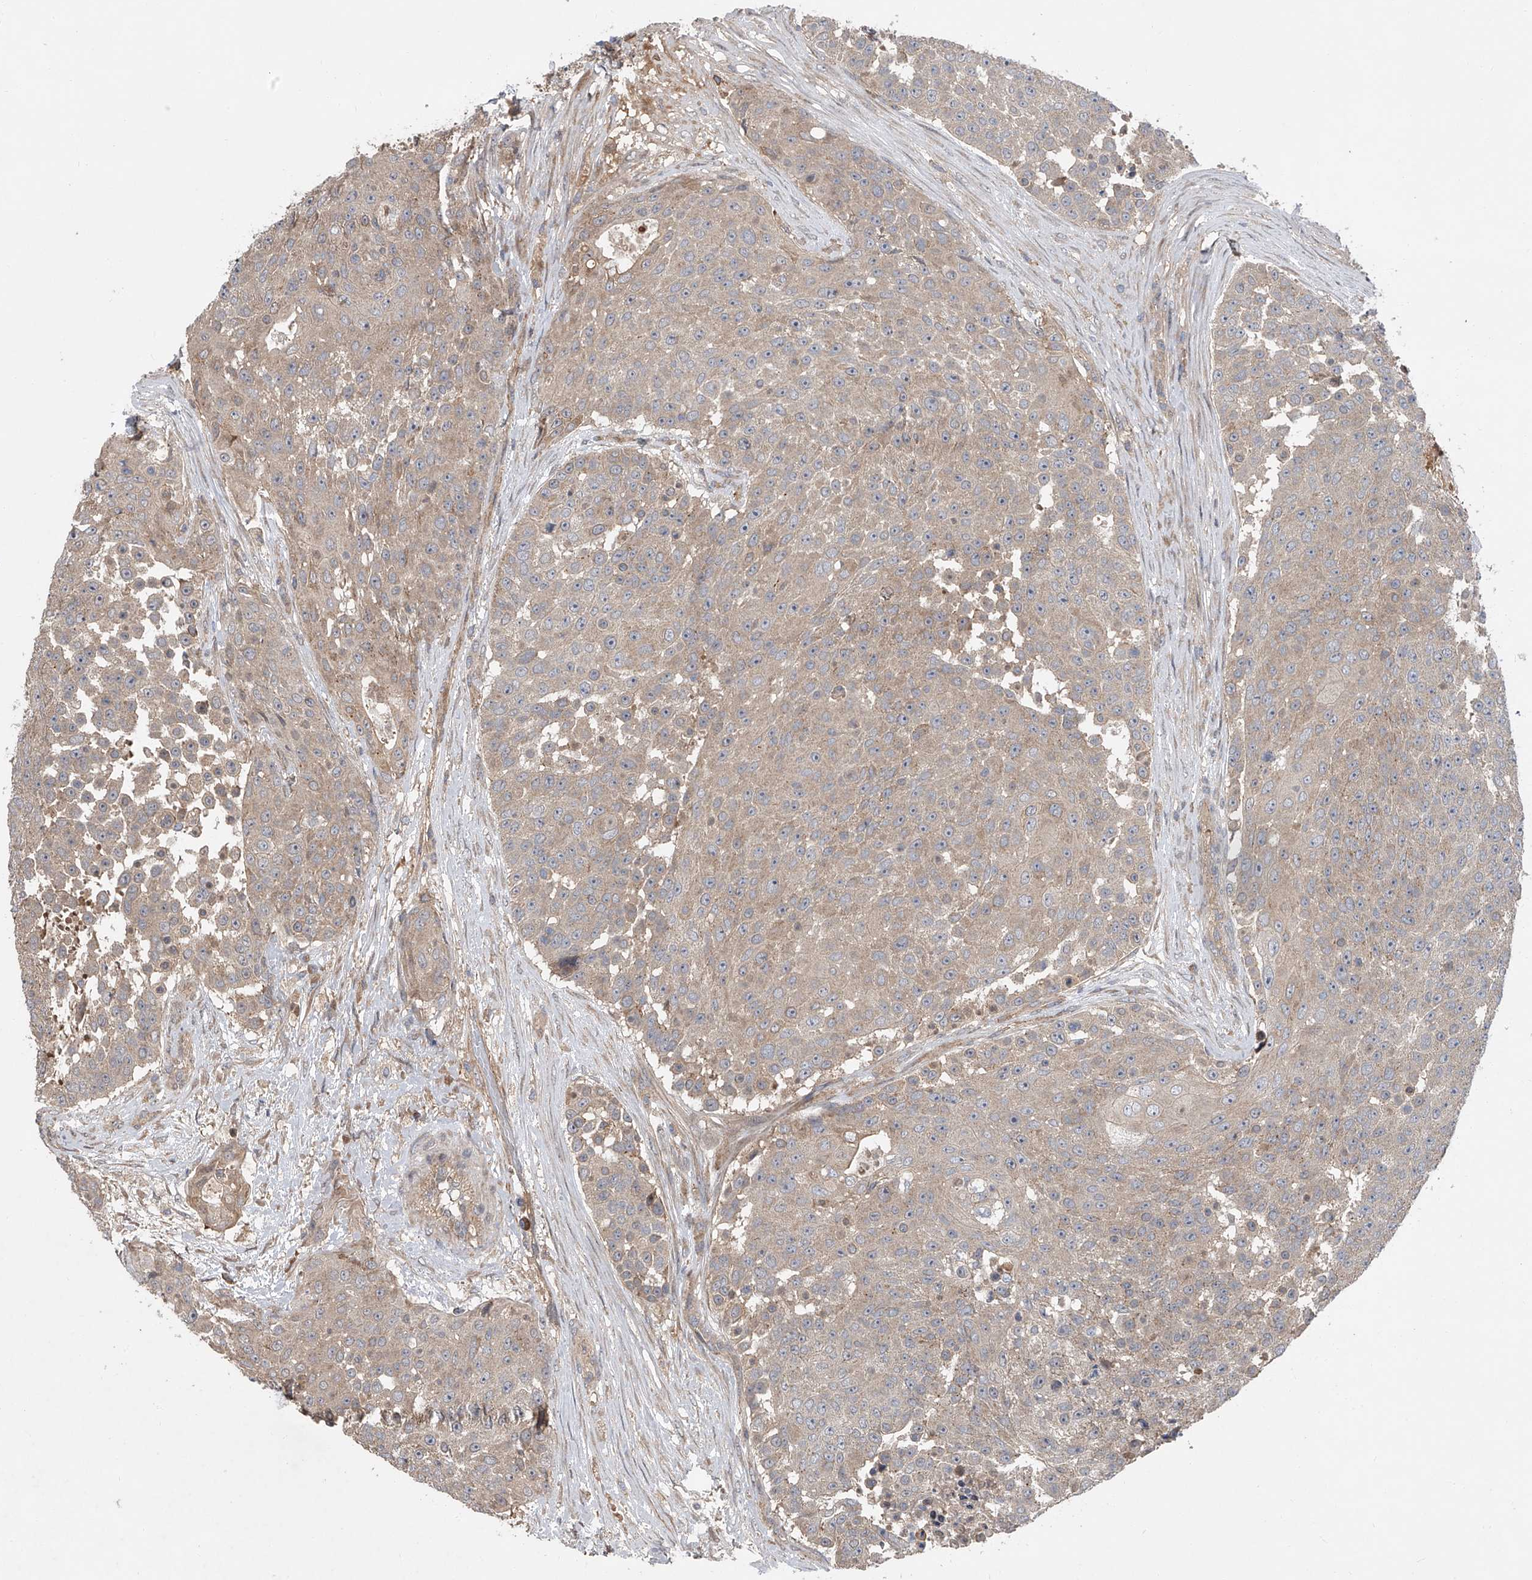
{"staining": {"intensity": "weak", "quantity": "25%-75%", "location": "cytoplasmic/membranous"}, "tissue": "urothelial cancer", "cell_type": "Tumor cells", "image_type": "cancer", "snomed": [{"axis": "morphology", "description": "Urothelial carcinoma, High grade"}, {"axis": "topography", "description": "Urinary bladder"}], "caption": "A high-resolution histopathology image shows immunohistochemistry (IHC) staining of urothelial carcinoma (high-grade), which displays weak cytoplasmic/membranous positivity in about 25%-75% of tumor cells.", "gene": "USP47", "patient": {"sex": "female", "age": 63}}